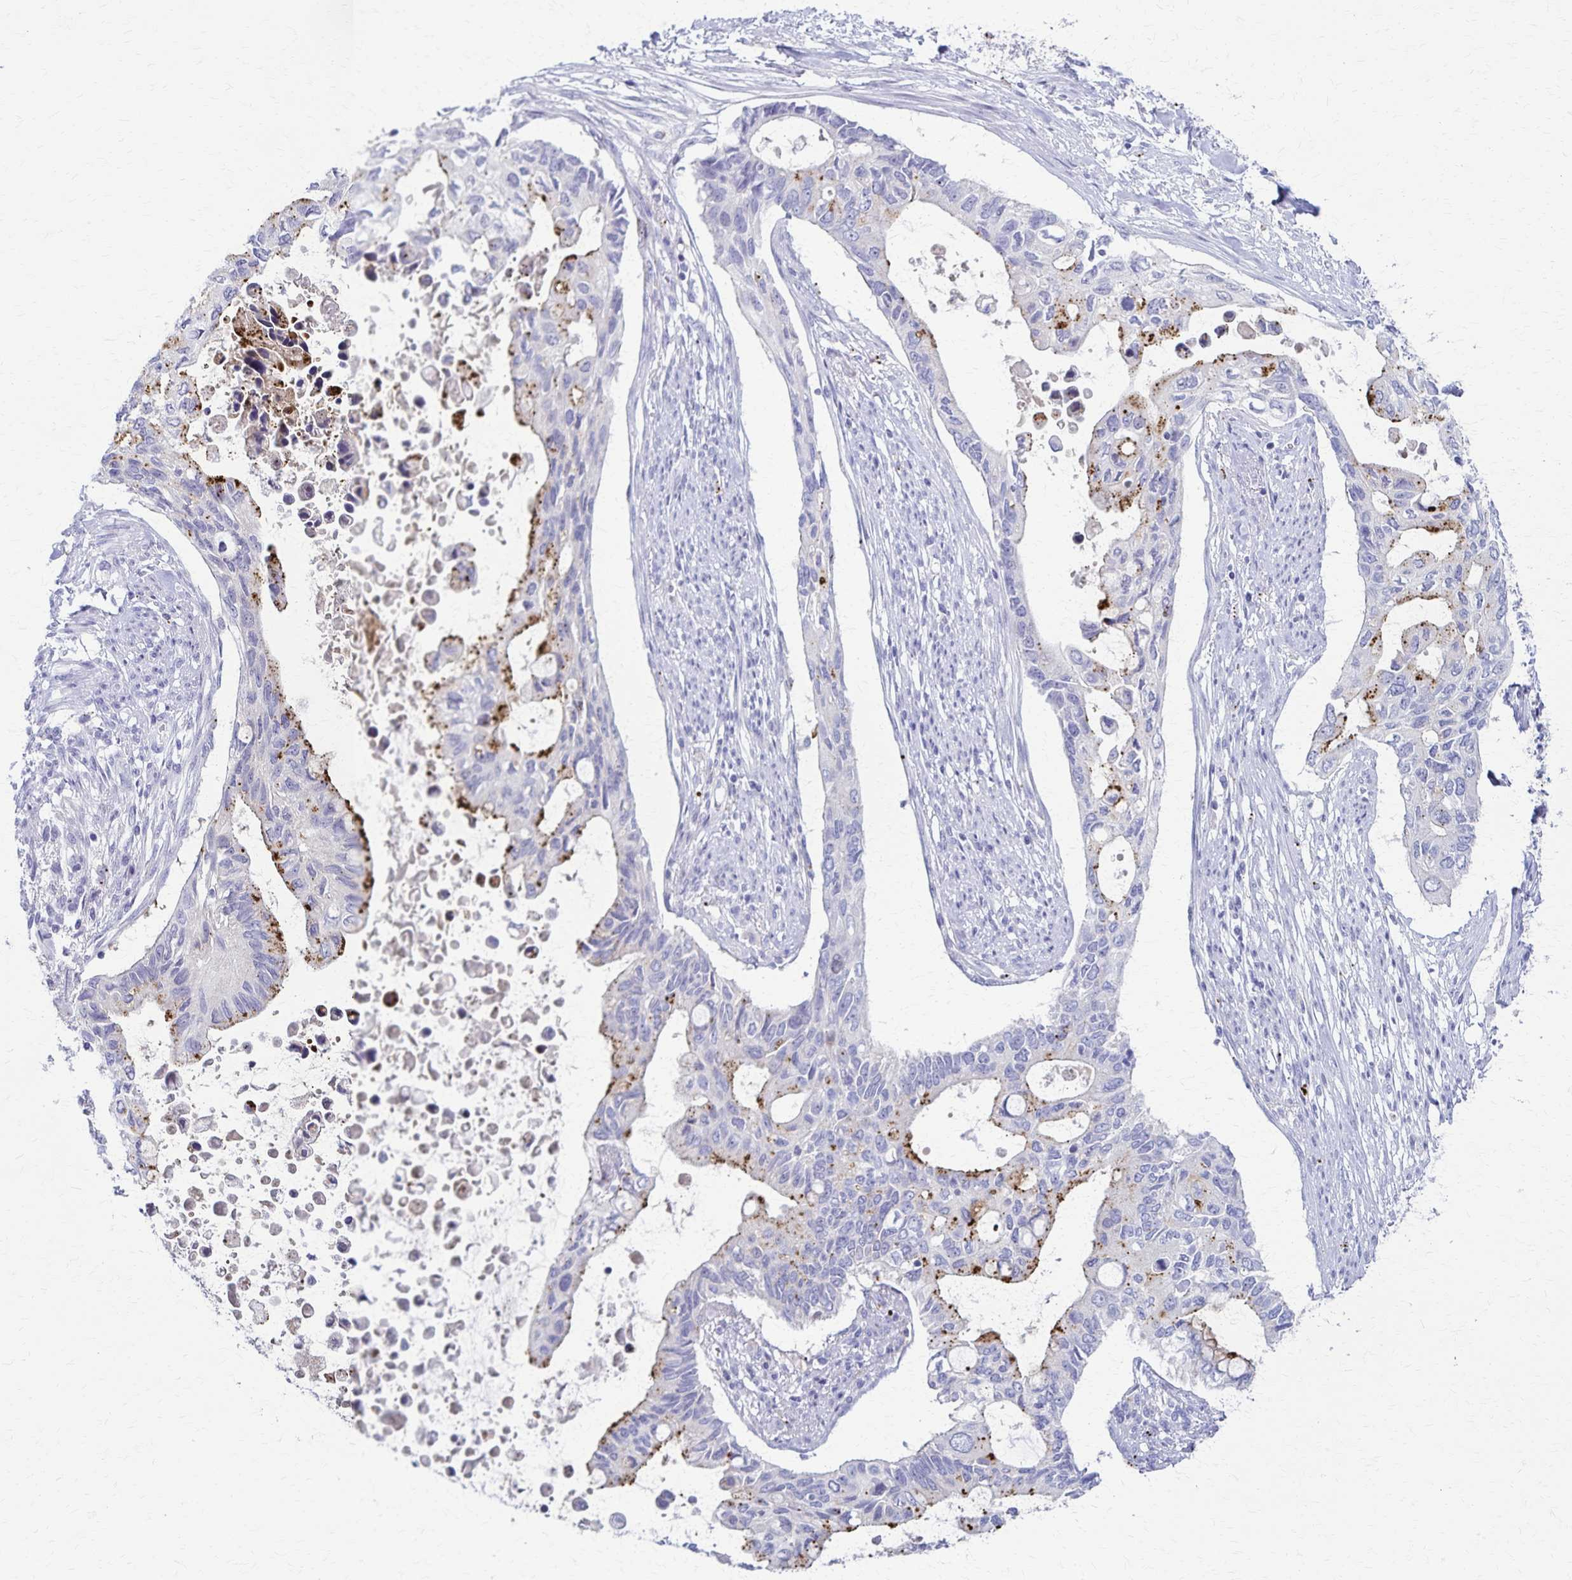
{"staining": {"intensity": "moderate", "quantity": "<25%", "location": "cytoplasmic/membranous"}, "tissue": "pancreatic cancer", "cell_type": "Tumor cells", "image_type": "cancer", "snomed": [{"axis": "morphology", "description": "Adenocarcinoma, NOS"}, {"axis": "topography", "description": "Pancreas"}], "caption": "Immunohistochemical staining of pancreatic adenocarcinoma displays low levels of moderate cytoplasmic/membranous staining in about <25% of tumor cells.", "gene": "TMEM60", "patient": {"sex": "female", "age": 63}}